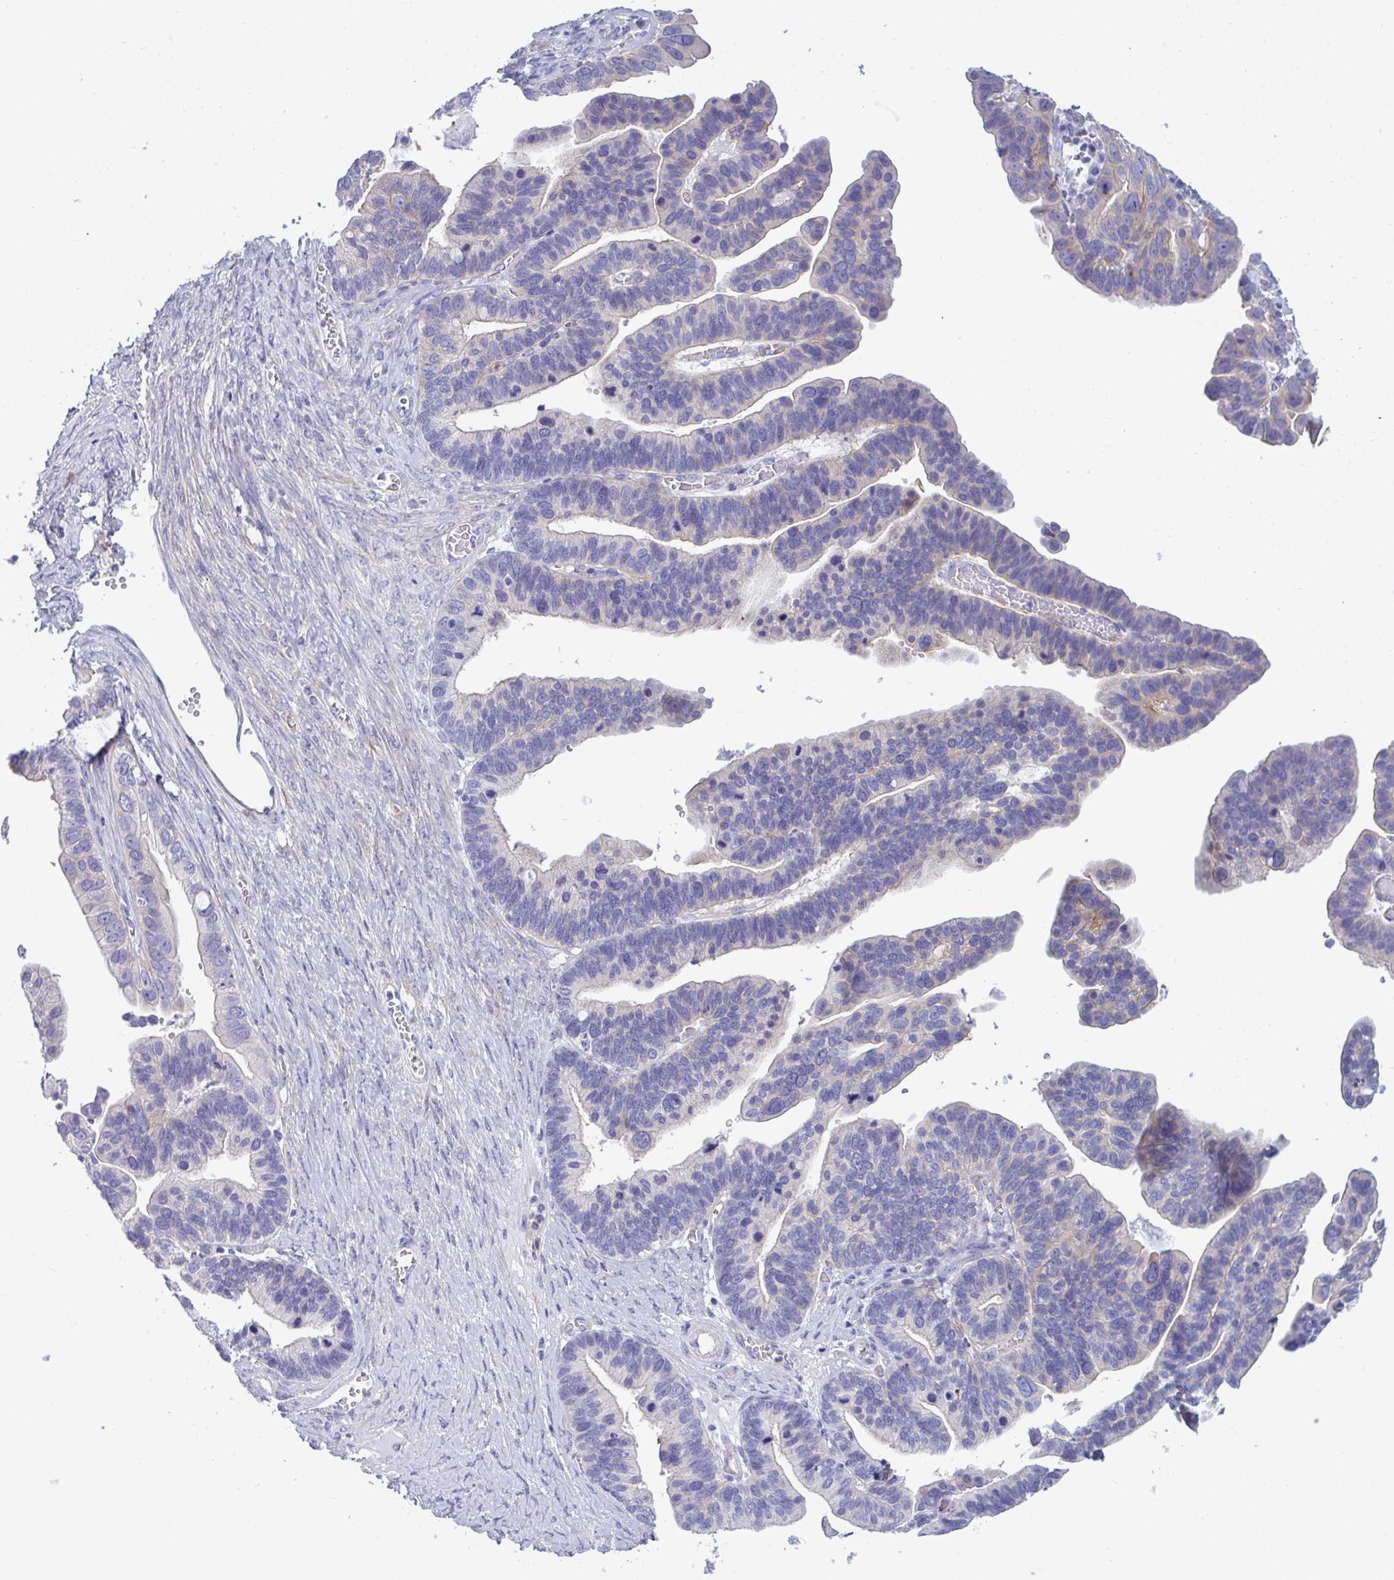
{"staining": {"intensity": "negative", "quantity": "none", "location": "none"}, "tissue": "ovarian cancer", "cell_type": "Tumor cells", "image_type": "cancer", "snomed": [{"axis": "morphology", "description": "Cystadenocarcinoma, serous, NOS"}, {"axis": "topography", "description": "Ovary"}], "caption": "IHC of human serous cystadenocarcinoma (ovarian) exhibits no staining in tumor cells.", "gene": "MYH10", "patient": {"sex": "female", "age": 56}}